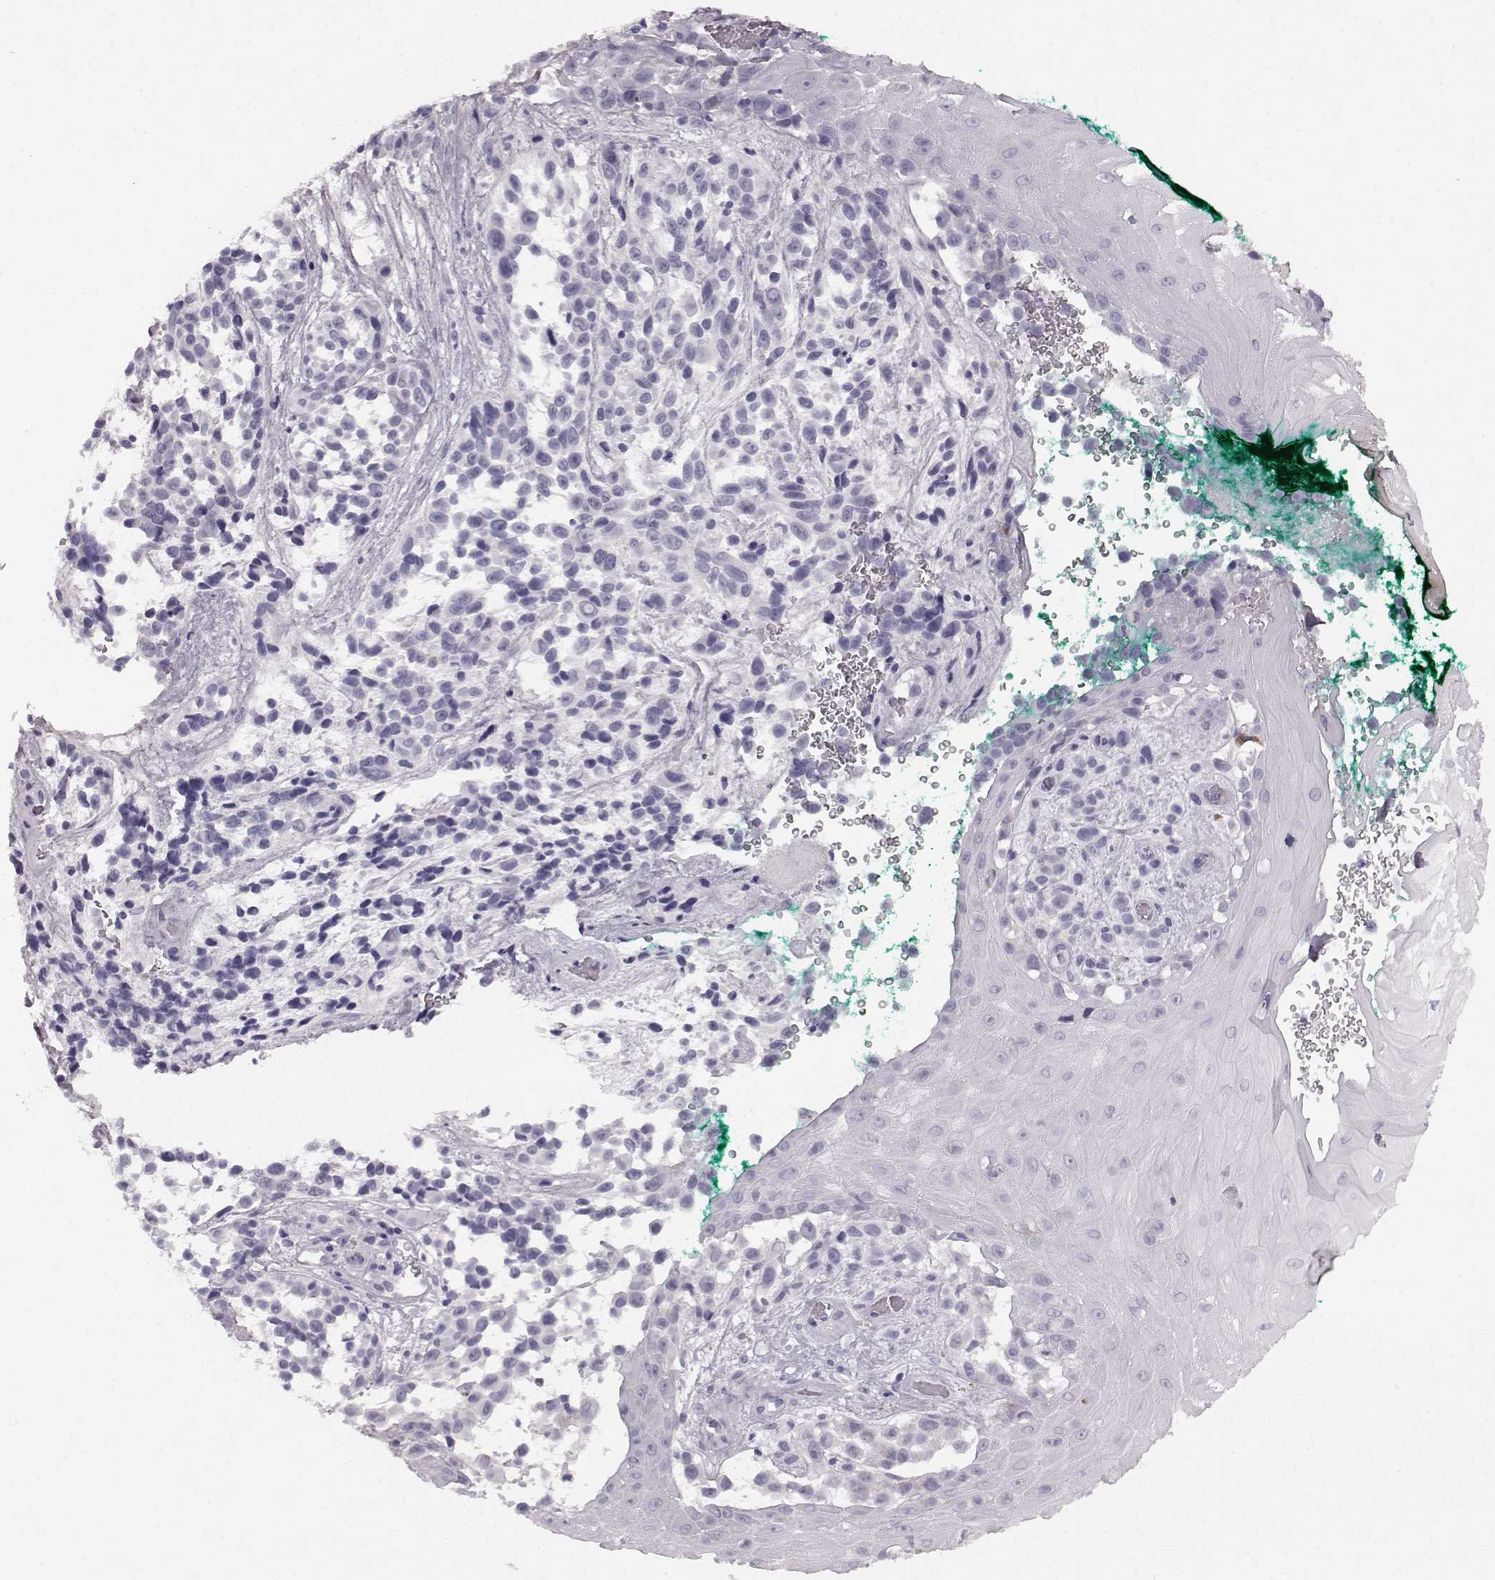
{"staining": {"intensity": "negative", "quantity": "none", "location": "none"}, "tissue": "melanoma", "cell_type": "Tumor cells", "image_type": "cancer", "snomed": [{"axis": "morphology", "description": "Malignant melanoma, NOS"}, {"axis": "topography", "description": "Skin"}], "caption": "IHC micrograph of neoplastic tissue: malignant melanoma stained with DAB (3,3'-diaminobenzidine) displays no significant protein expression in tumor cells.", "gene": "AIPL1", "patient": {"sex": "female", "age": 88}}